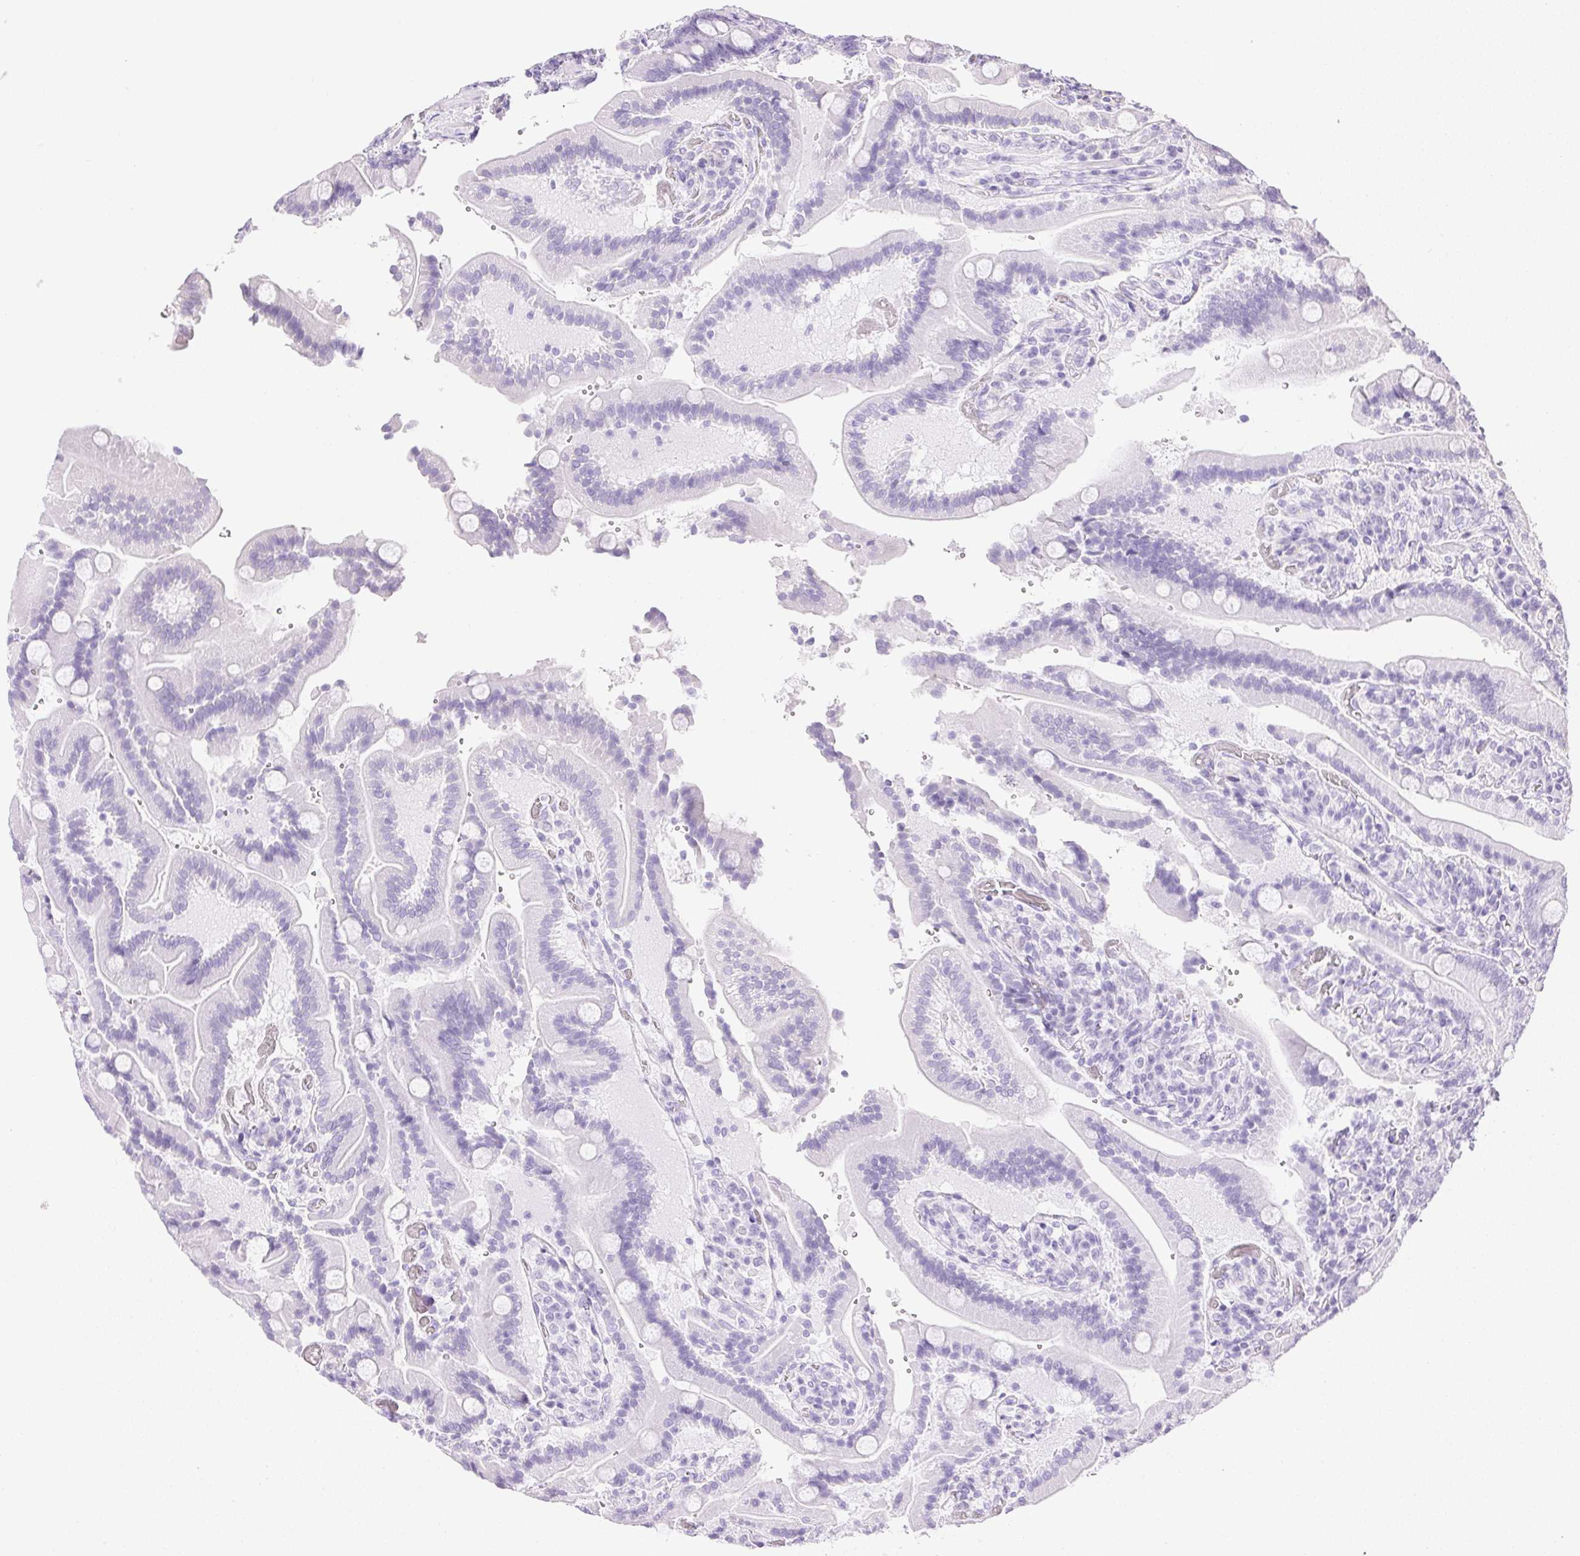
{"staining": {"intensity": "negative", "quantity": "none", "location": "none"}, "tissue": "duodenum", "cell_type": "Glandular cells", "image_type": "normal", "snomed": [{"axis": "morphology", "description": "Normal tissue, NOS"}, {"axis": "topography", "description": "Duodenum"}], "caption": "This is a micrograph of immunohistochemistry staining of normal duodenum, which shows no staining in glandular cells. (Stains: DAB (3,3'-diaminobenzidine) immunohistochemistry with hematoxylin counter stain, Microscopy: brightfield microscopy at high magnification).", "gene": "ATP6V1G3", "patient": {"sex": "female", "age": 62}}